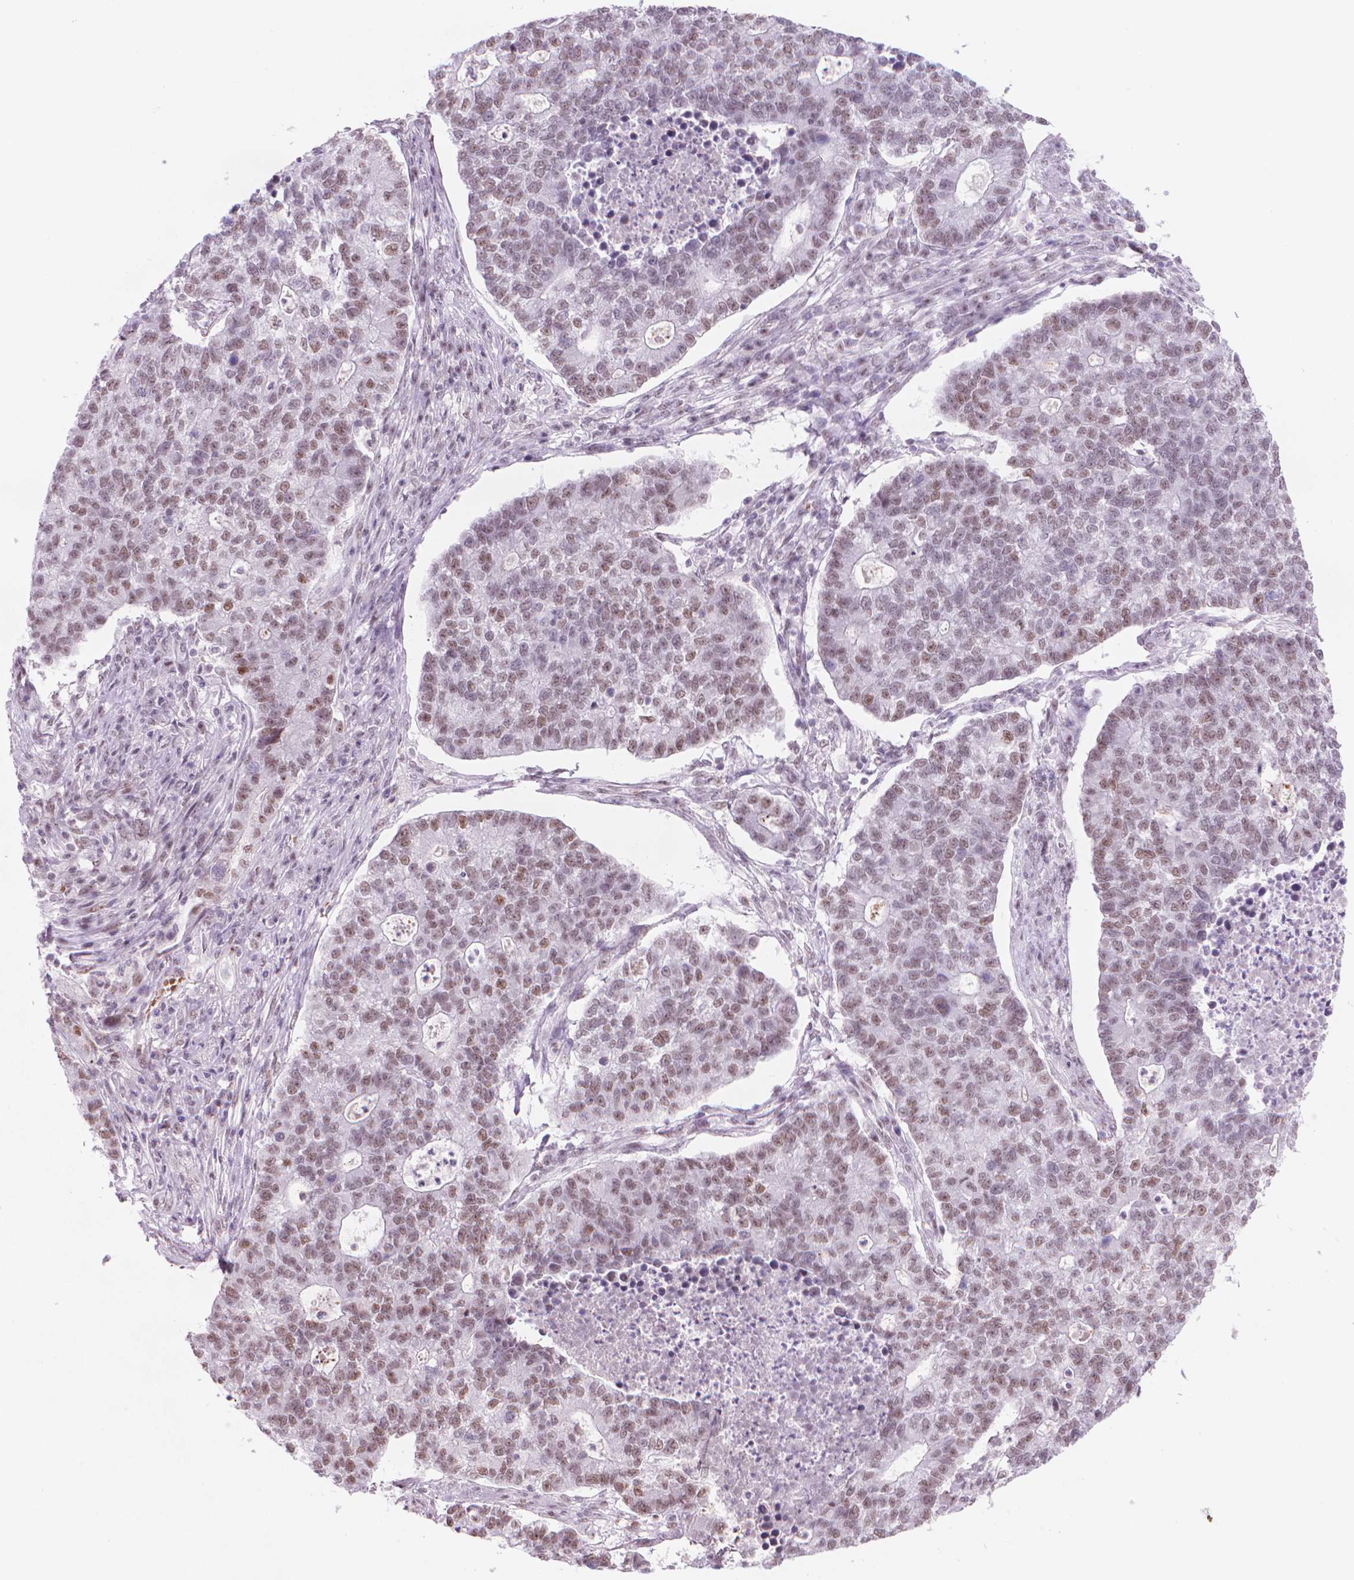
{"staining": {"intensity": "moderate", "quantity": ">75%", "location": "nuclear"}, "tissue": "lung cancer", "cell_type": "Tumor cells", "image_type": "cancer", "snomed": [{"axis": "morphology", "description": "Adenocarcinoma, NOS"}, {"axis": "topography", "description": "Lung"}], "caption": "Lung cancer (adenocarcinoma) stained for a protein (brown) shows moderate nuclear positive positivity in about >75% of tumor cells.", "gene": "POLR3D", "patient": {"sex": "male", "age": 57}}